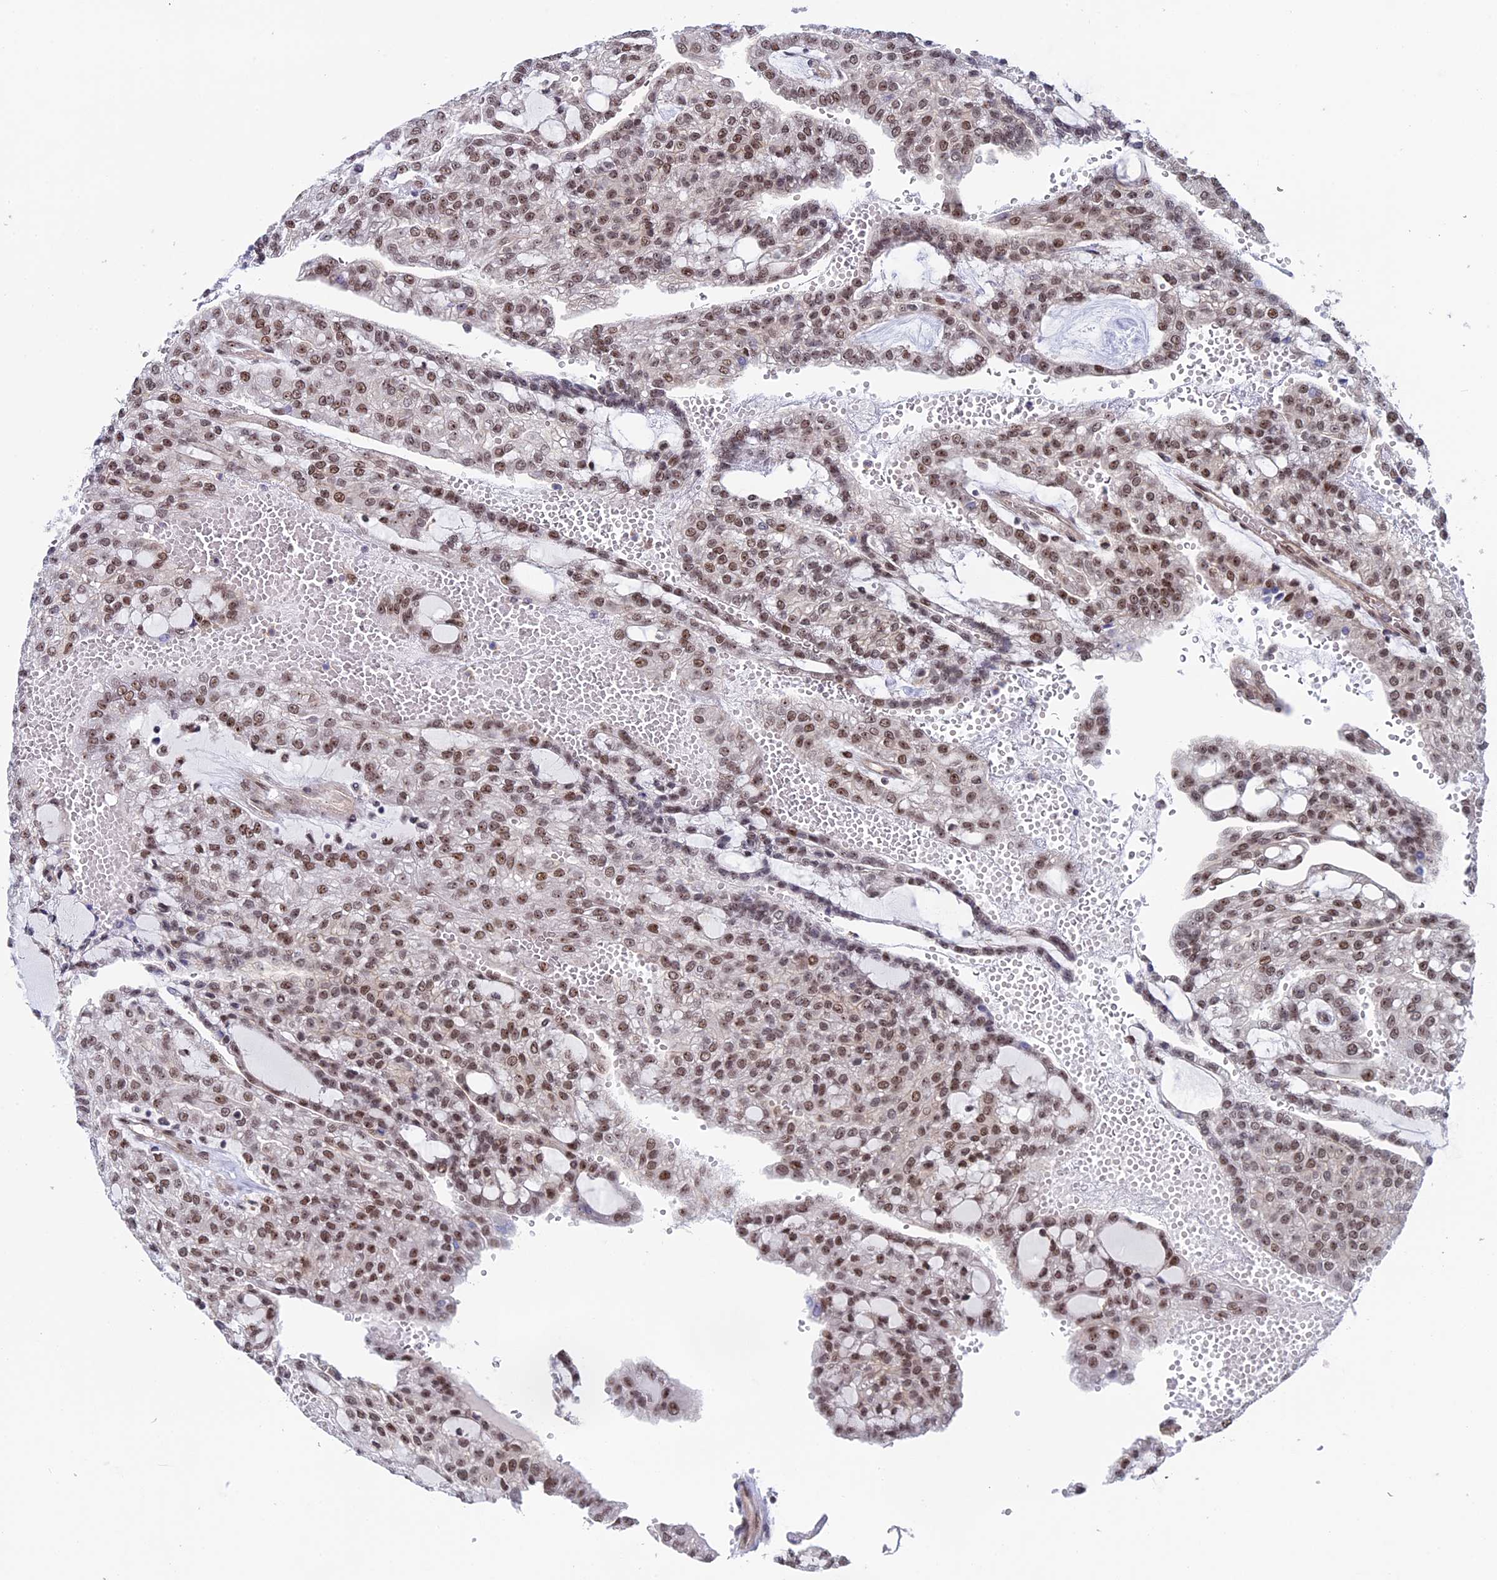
{"staining": {"intensity": "moderate", "quantity": ">75%", "location": "nuclear"}, "tissue": "renal cancer", "cell_type": "Tumor cells", "image_type": "cancer", "snomed": [{"axis": "morphology", "description": "Adenocarcinoma, NOS"}, {"axis": "topography", "description": "Kidney"}], "caption": "Immunohistochemical staining of human renal cancer (adenocarcinoma) shows moderate nuclear protein expression in about >75% of tumor cells. (Stains: DAB in brown, nuclei in blue, Microscopy: brightfield microscopy at high magnification).", "gene": "CCDC86", "patient": {"sex": "male", "age": 63}}